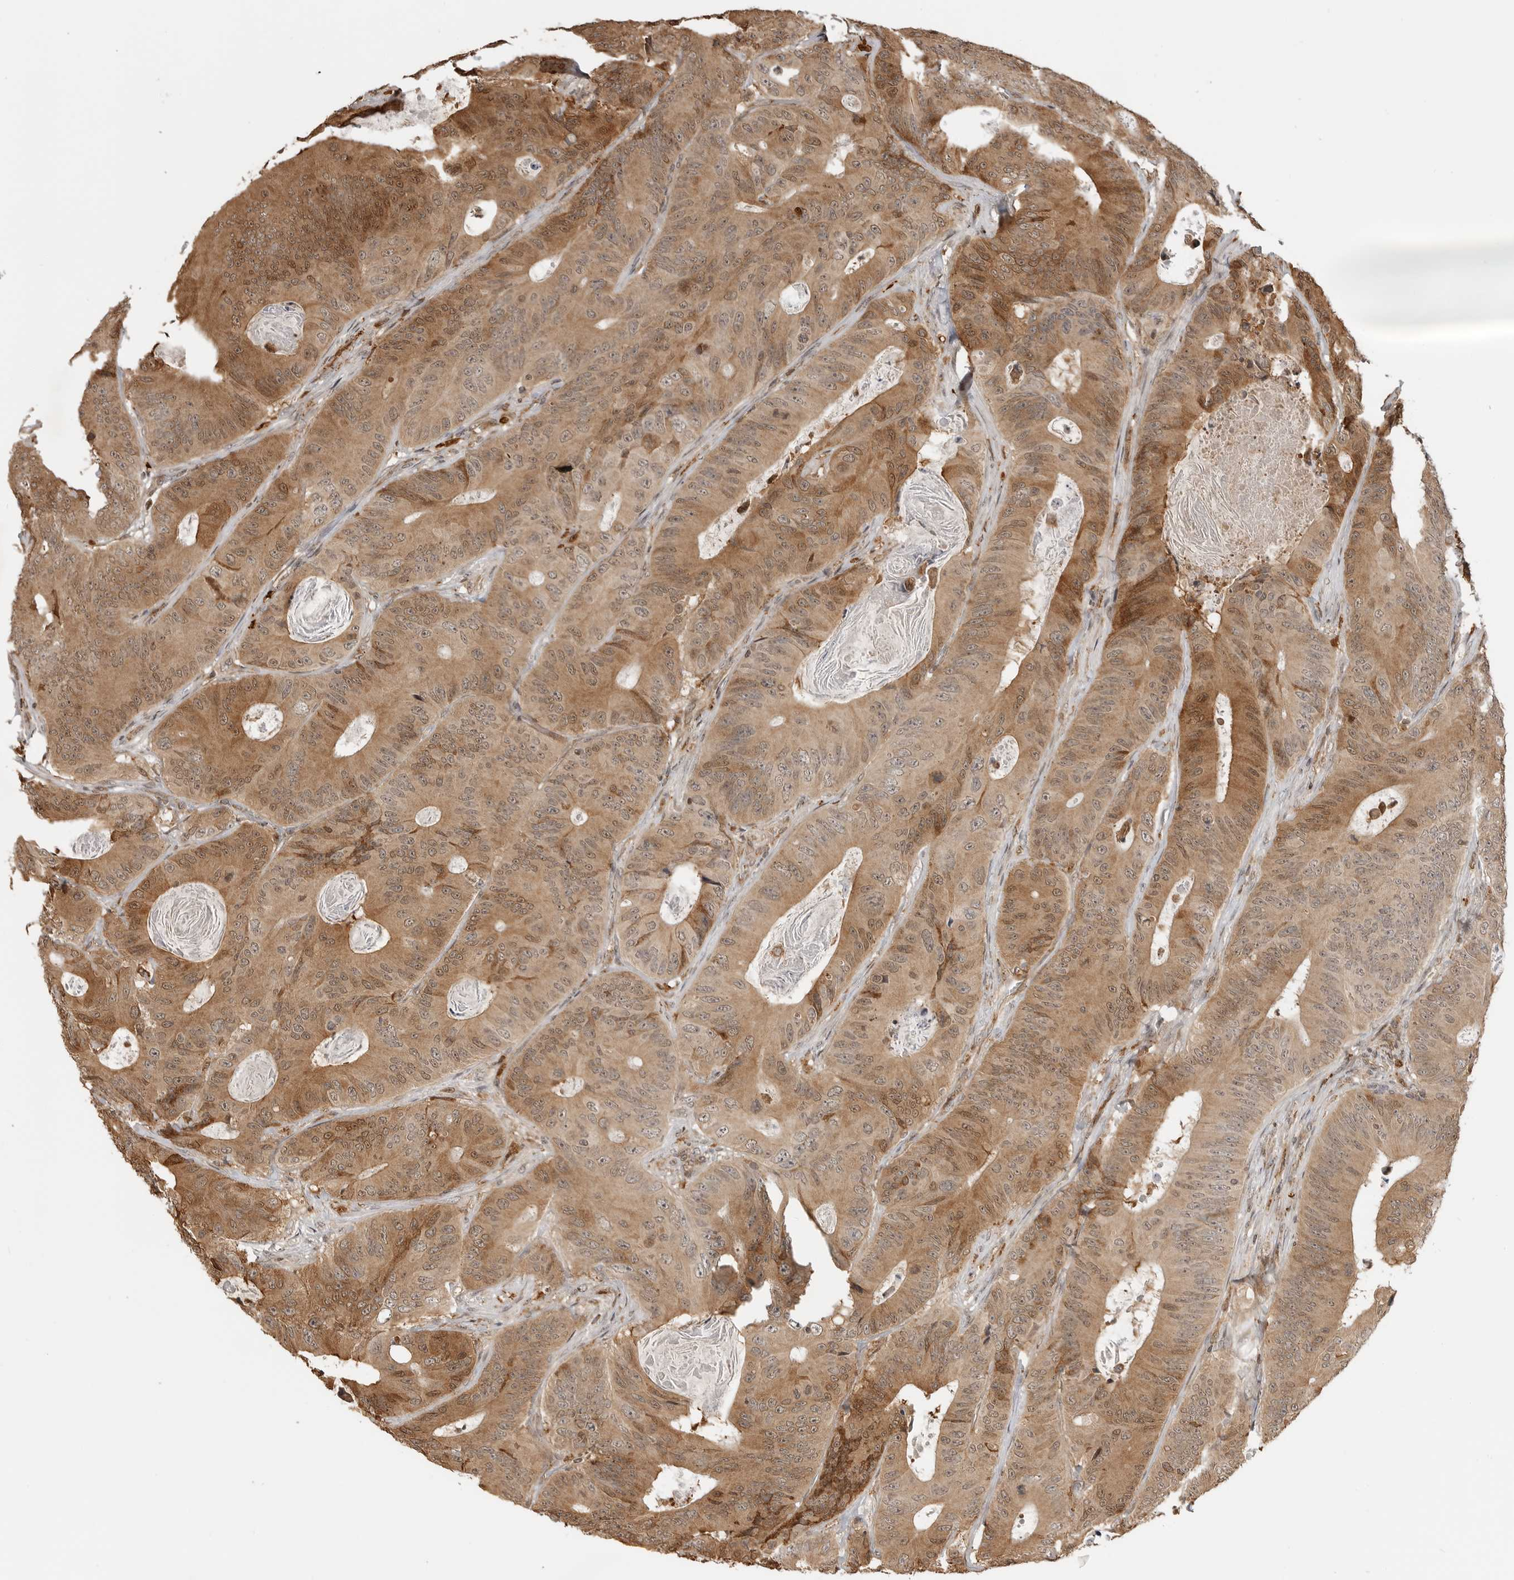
{"staining": {"intensity": "moderate", "quantity": ">75%", "location": "cytoplasmic/membranous,nuclear"}, "tissue": "colorectal cancer", "cell_type": "Tumor cells", "image_type": "cancer", "snomed": [{"axis": "morphology", "description": "Adenocarcinoma, NOS"}, {"axis": "topography", "description": "Colon"}], "caption": "This photomicrograph shows IHC staining of human colorectal cancer (adenocarcinoma), with medium moderate cytoplasmic/membranous and nuclear expression in about >75% of tumor cells.", "gene": "BMP2K", "patient": {"sex": "male", "age": 83}}